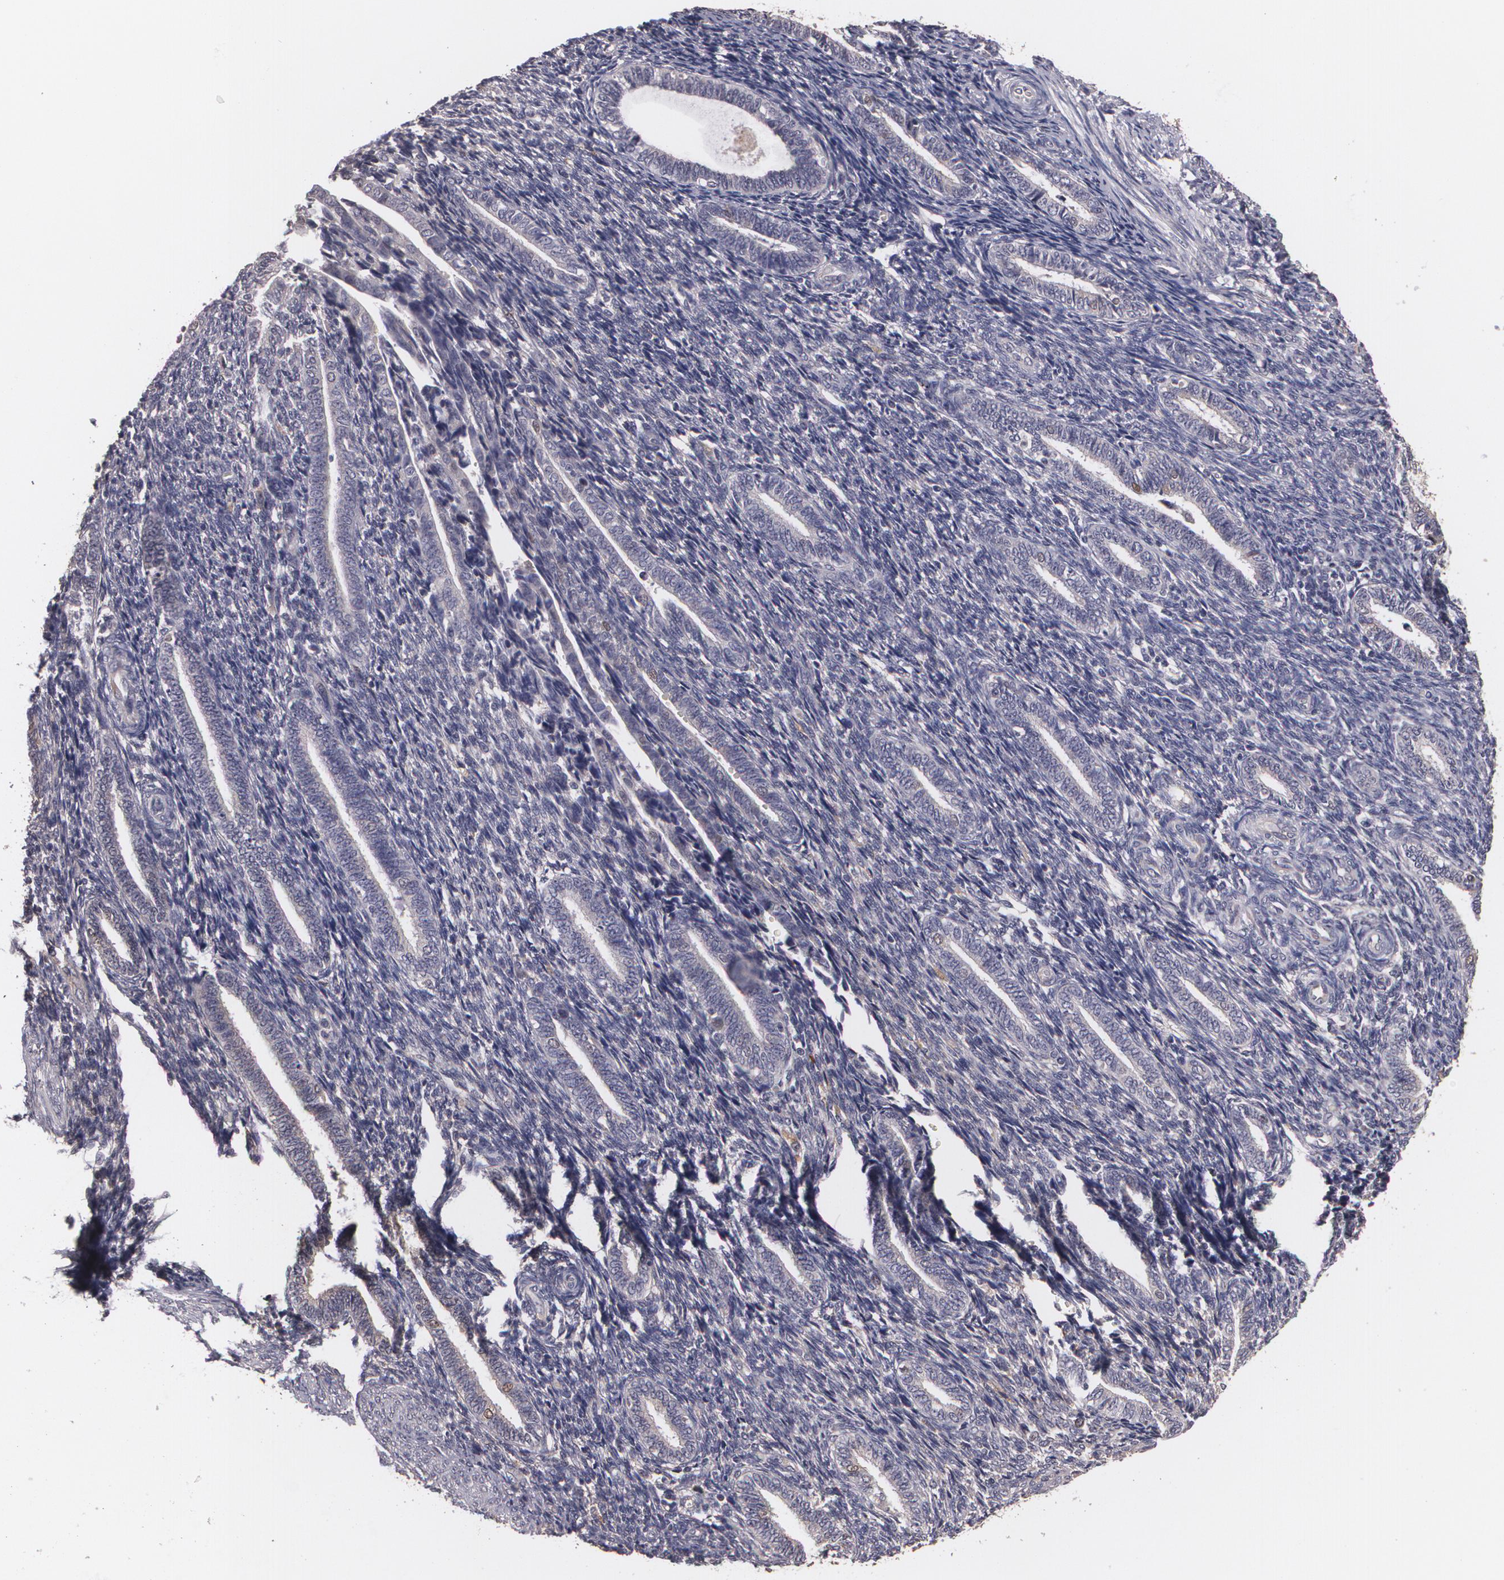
{"staining": {"intensity": "negative", "quantity": "none", "location": "none"}, "tissue": "endometrium", "cell_type": "Cells in endometrial stroma", "image_type": "normal", "snomed": [{"axis": "morphology", "description": "Normal tissue, NOS"}, {"axis": "topography", "description": "Endometrium"}], "caption": "A photomicrograph of endometrium stained for a protein demonstrates no brown staining in cells in endometrial stroma.", "gene": "BRCA1", "patient": {"sex": "female", "age": 27}}